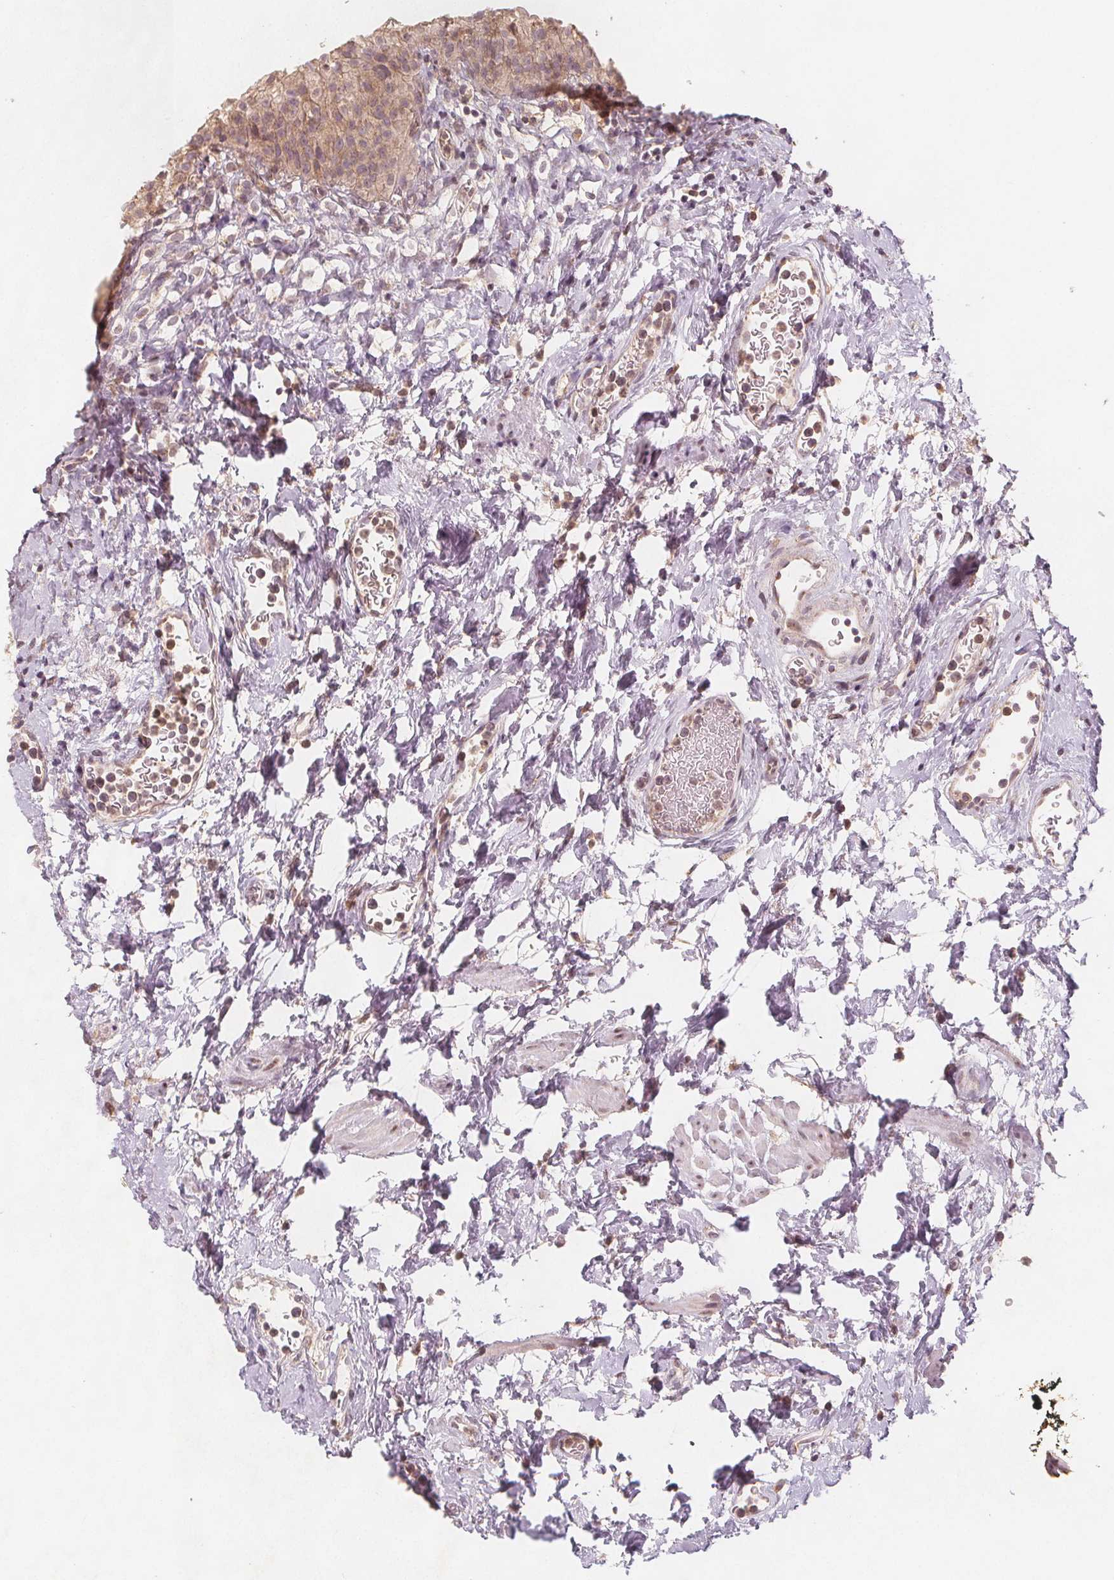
{"staining": {"intensity": "weak", "quantity": ">75%", "location": "cytoplasmic/membranous"}, "tissue": "urinary bladder", "cell_type": "Urothelial cells", "image_type": "normal", "snomed": [{"axis": "morphology", "description": "Normal tissue, NOS"}, {"axis": "topography", "description": "Urinary bladder"}], "caption": "Normal urinary bladder reveals weak cytoplasmic/membranous positivity in approximately >75% of urothelial cells, visualized by immunohistochemistry. (DAB = brown stain, brightfield microscopy at high magnification).", "gene": "NCSTN", "patient": {"sex": "male", "age": 76}}